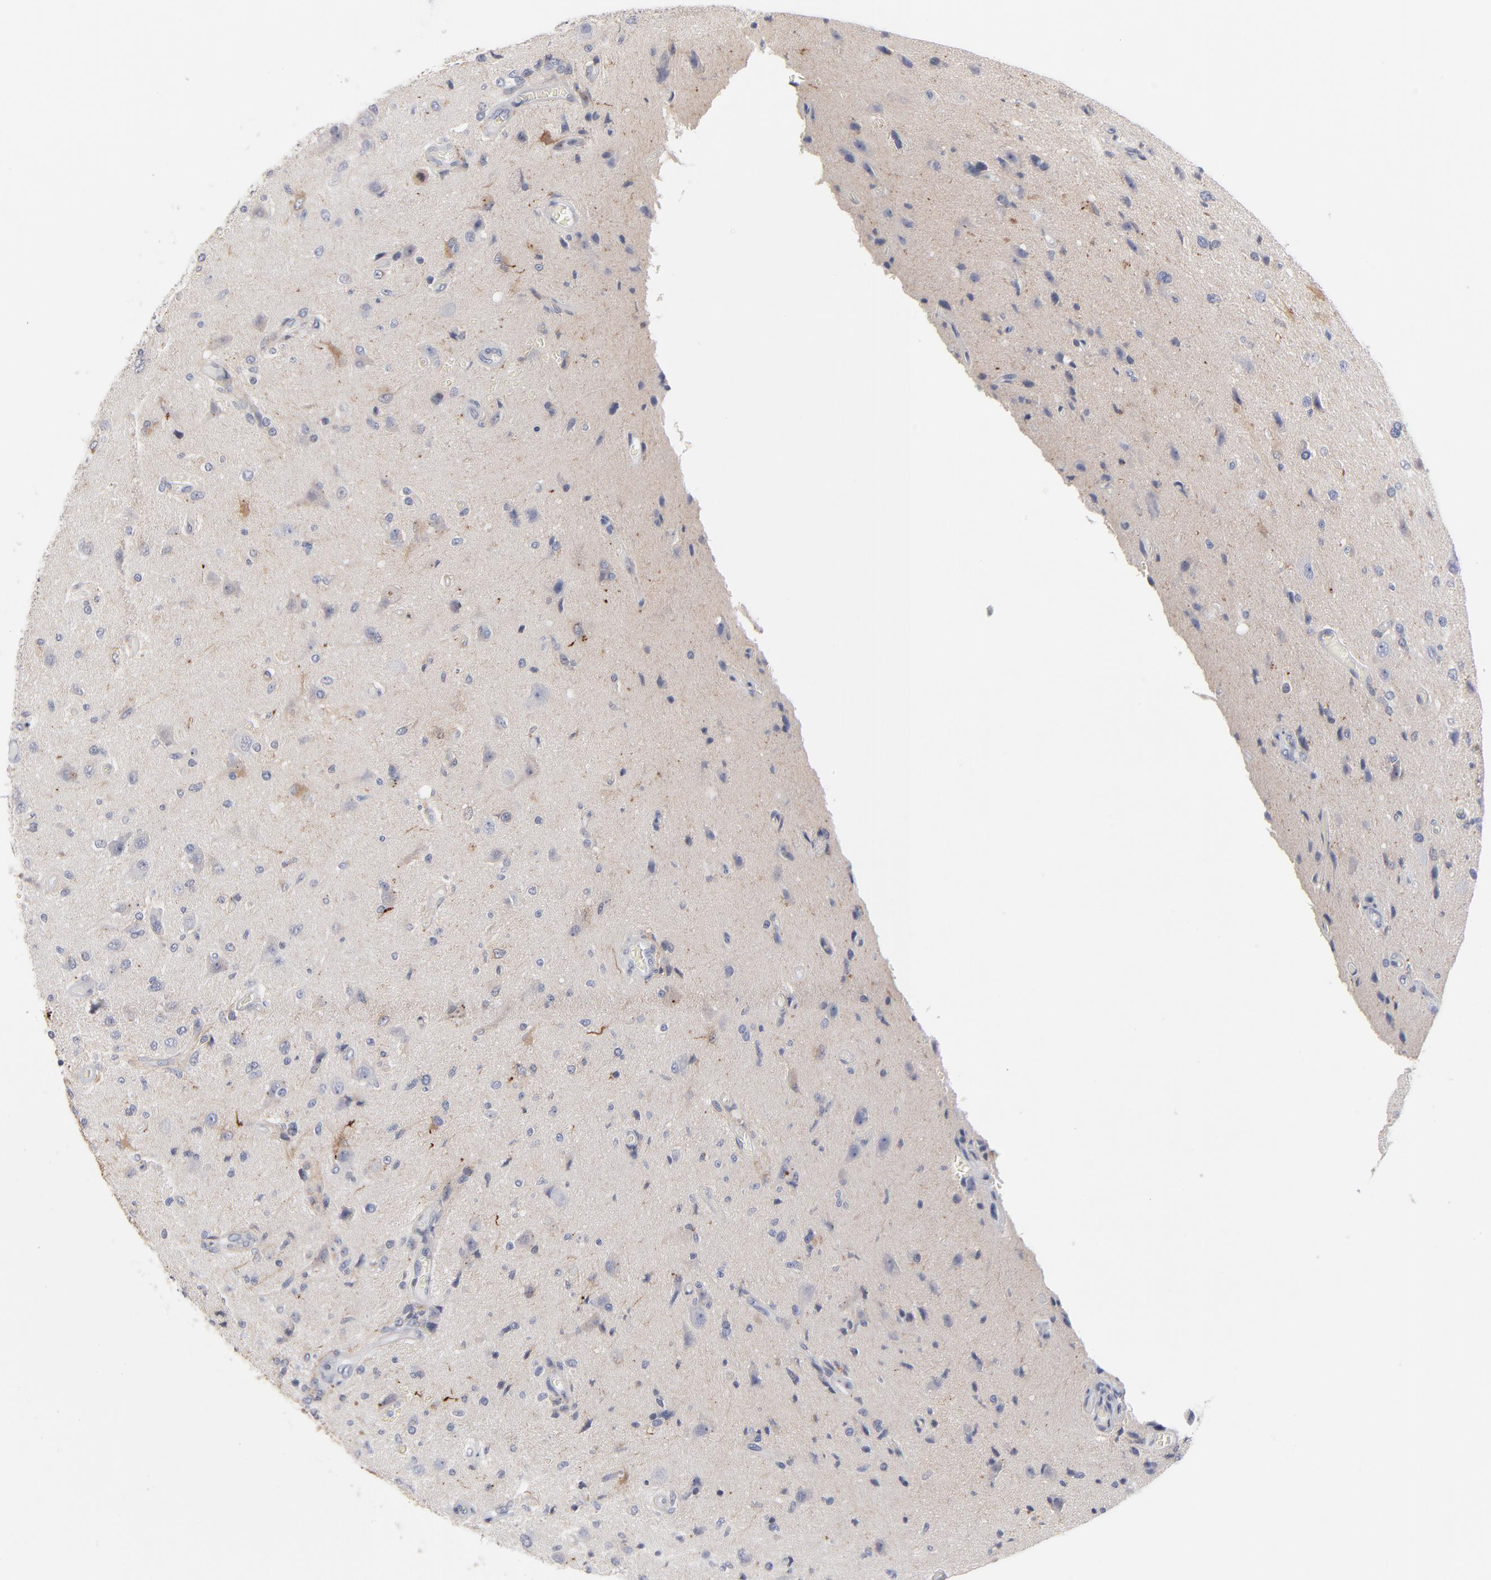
{"staining": {"intensity": "negative", "quantity": "none", "location": "none"}, "tissue": "glioma", "cell_type": "Tumor cells", "image_type": "cancer", "snomed": [{"axis": "morphology", "description": "Normal tissue, NOS"}, {"axis": "morphology", "description": "Glioma, malignant, High grade"}, {"axis": "topography", "description": "Cerebral cortex"}], "caption": "High-grade glioma (malignant) stained for a protein using immunohistochemistry reveals no staining tumor cells.", "gene": "AURKA", "patient": {"sex": "male", "age": 77}}